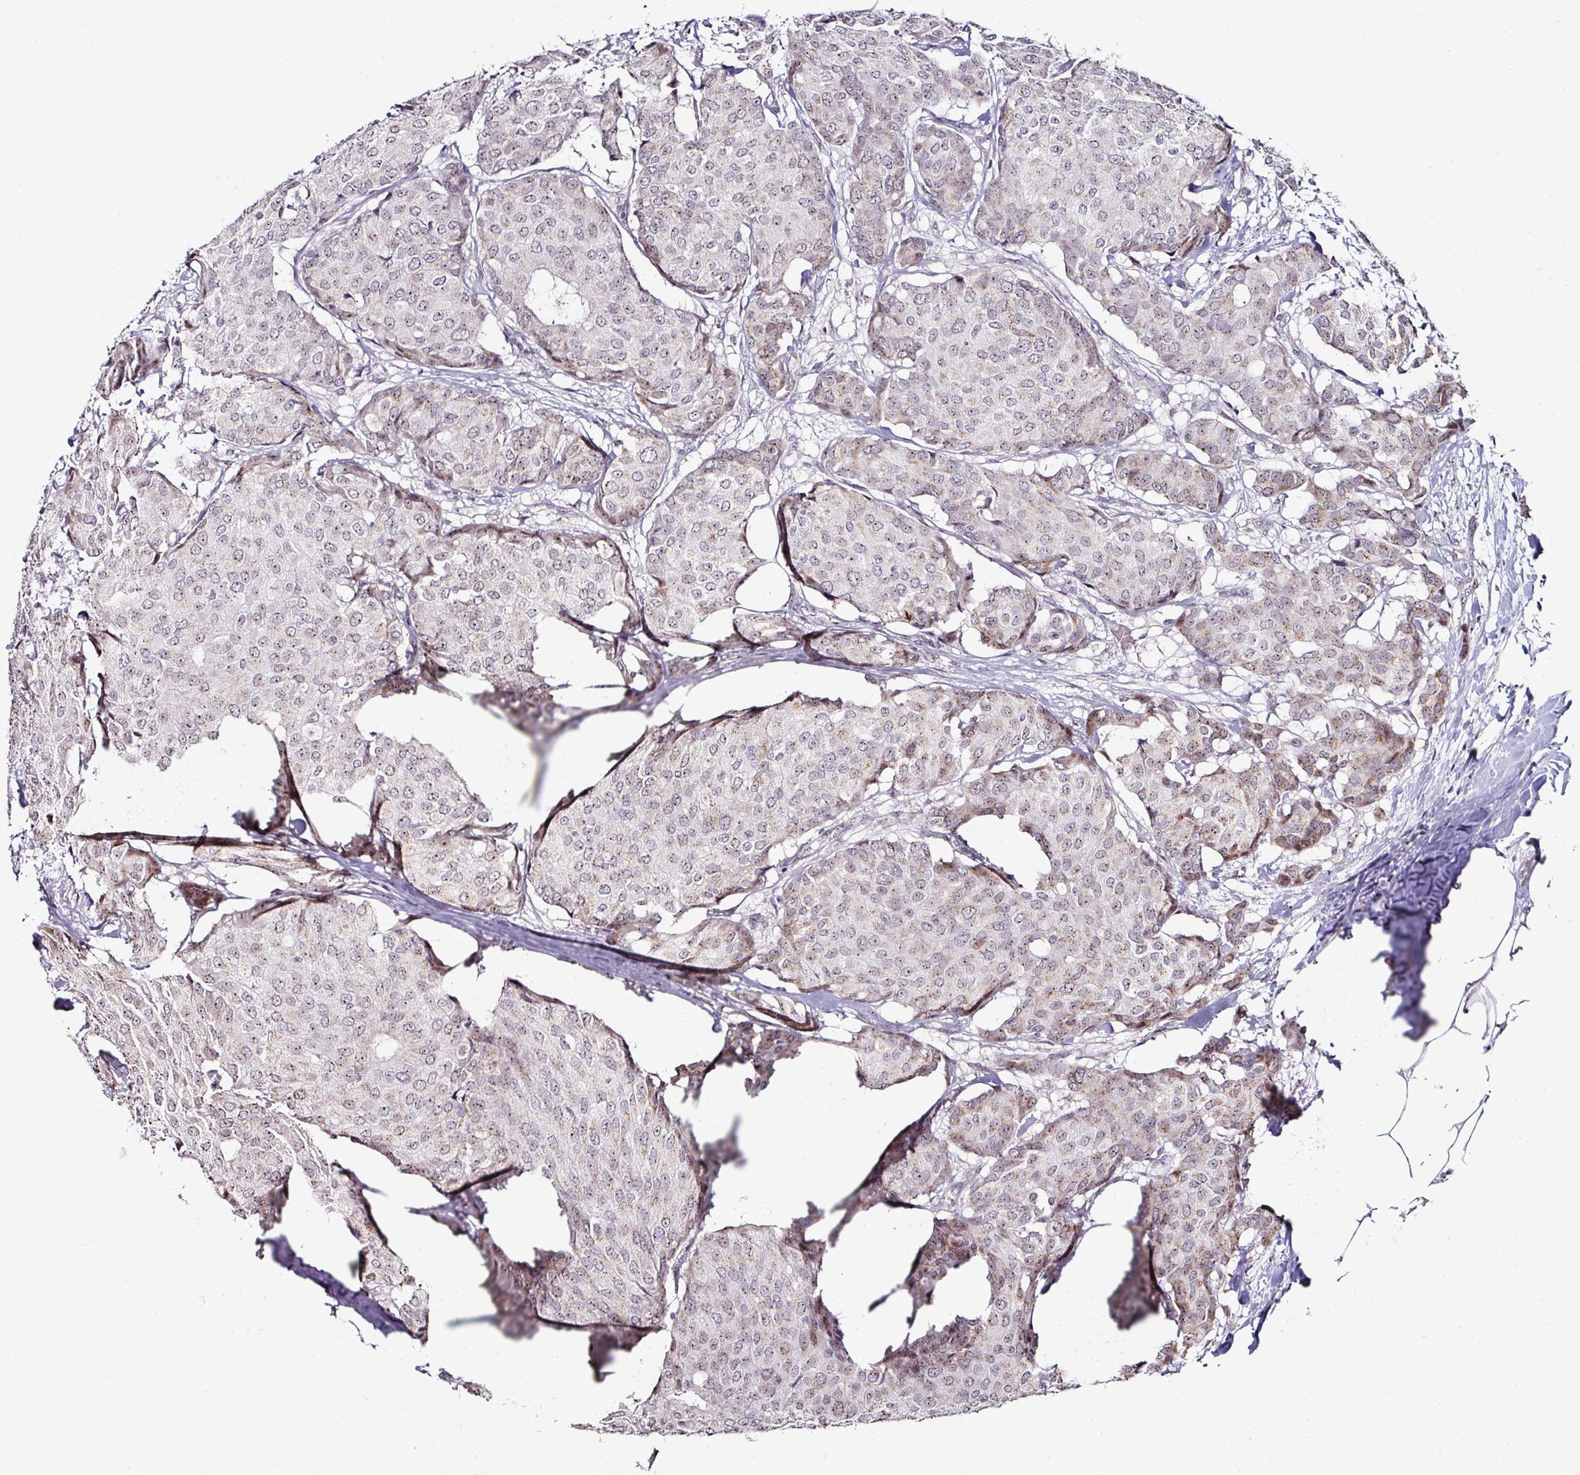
{"staining": {"intensity": "weak", "quantity": ">75%", "location": "cytoplasmic/membranous,nuclear"}, "tissue": "breast cancer", "cell_type": "Tumor cells", "image_type": "cancer", "snomed": [{"axis": "morphology", "description": "Duct carcinoma"}, {"axis": "topography", "description": "Breast"}], "caption": "High-power microscopy captured an immunohistochemistry (IHC) micrograph of invasive ductal carcinoma (breast), revealing weak cytoplasmic/membranous and nuclear staining in about >75% of tumor cells.", "gene": "NACC2", "patient": {"sex": "female", "age": 75}}